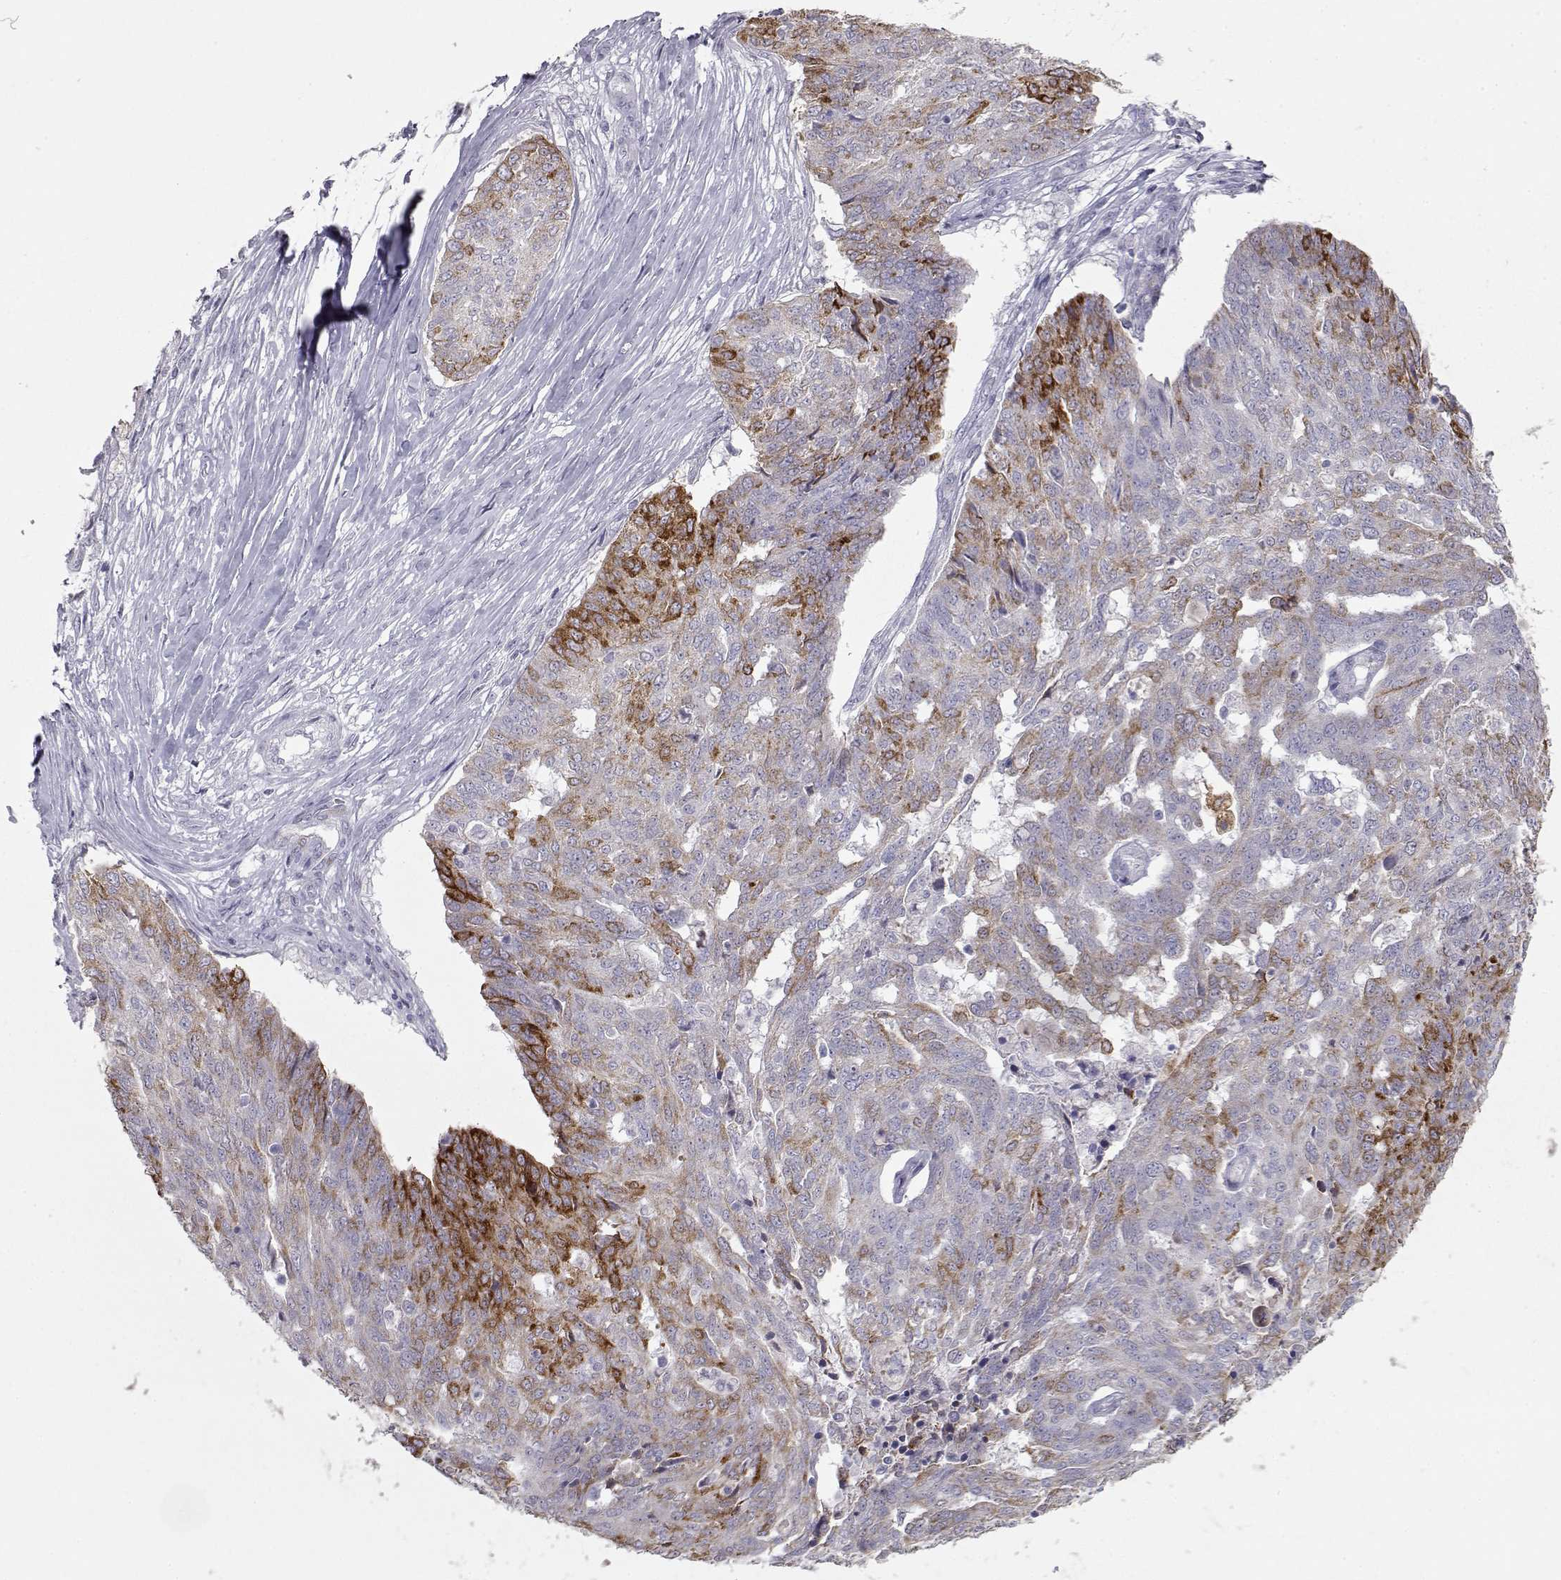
{"staining": {"intensity": "strong", "quantity": "<25%", "location": "cytoplasmic/membranous"}, "tissue": "ovarian cancer", "cell_type": "Tumor cells", "image_type": "cancer", "snomed": [{"axis": "morphology", "description": "Cystadenocarcinoma, serous, NOS"}, {"axis": "topography", "description": "Ovary"}], "caption": "Immunohistochemistry (DAB) staining of human ovarian serous cystadenocarcinoma demonstrates strong cytoplasmic/membranous protein positivity in approximately <25% of tumor cells.", "gene": "LAMB3", "patient": {"sex": "female", "age": 67}}